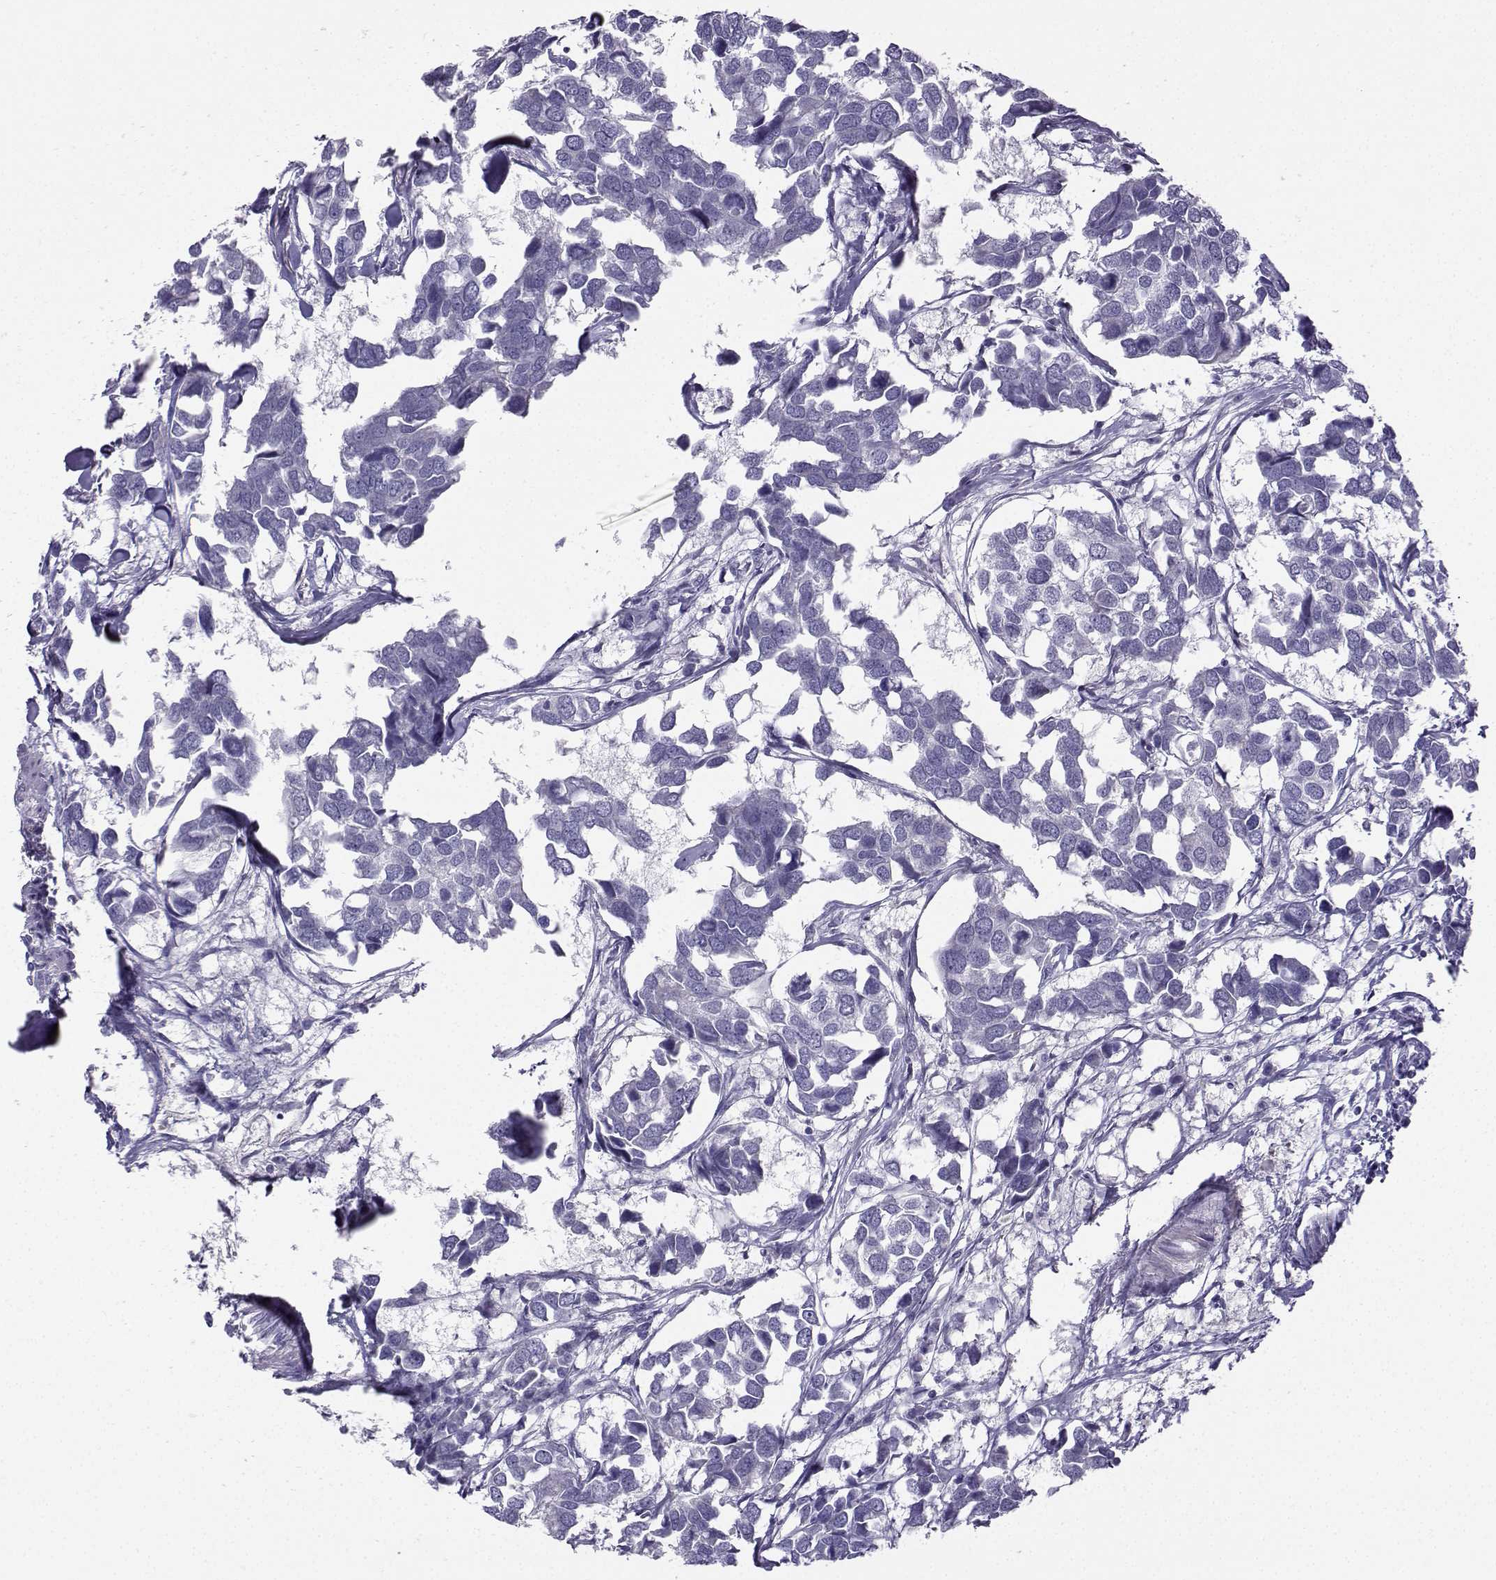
{"staining": {"intensity": "negative", "quantity": "none", "location": "none"}, "tissue": "breast cancer", "cell_type": "Tumor cells", "image_type": "cancer", "snomed": [{"axis": "morphology", "description": "Duct carcinoma"}, {"axis": "topography", "description": "Breast"}], "caption": "There is no significant positivity in tumor cells of breast cancer.", "gene": "FBXO24", "patient": {"sex": "female", "age": 83}}